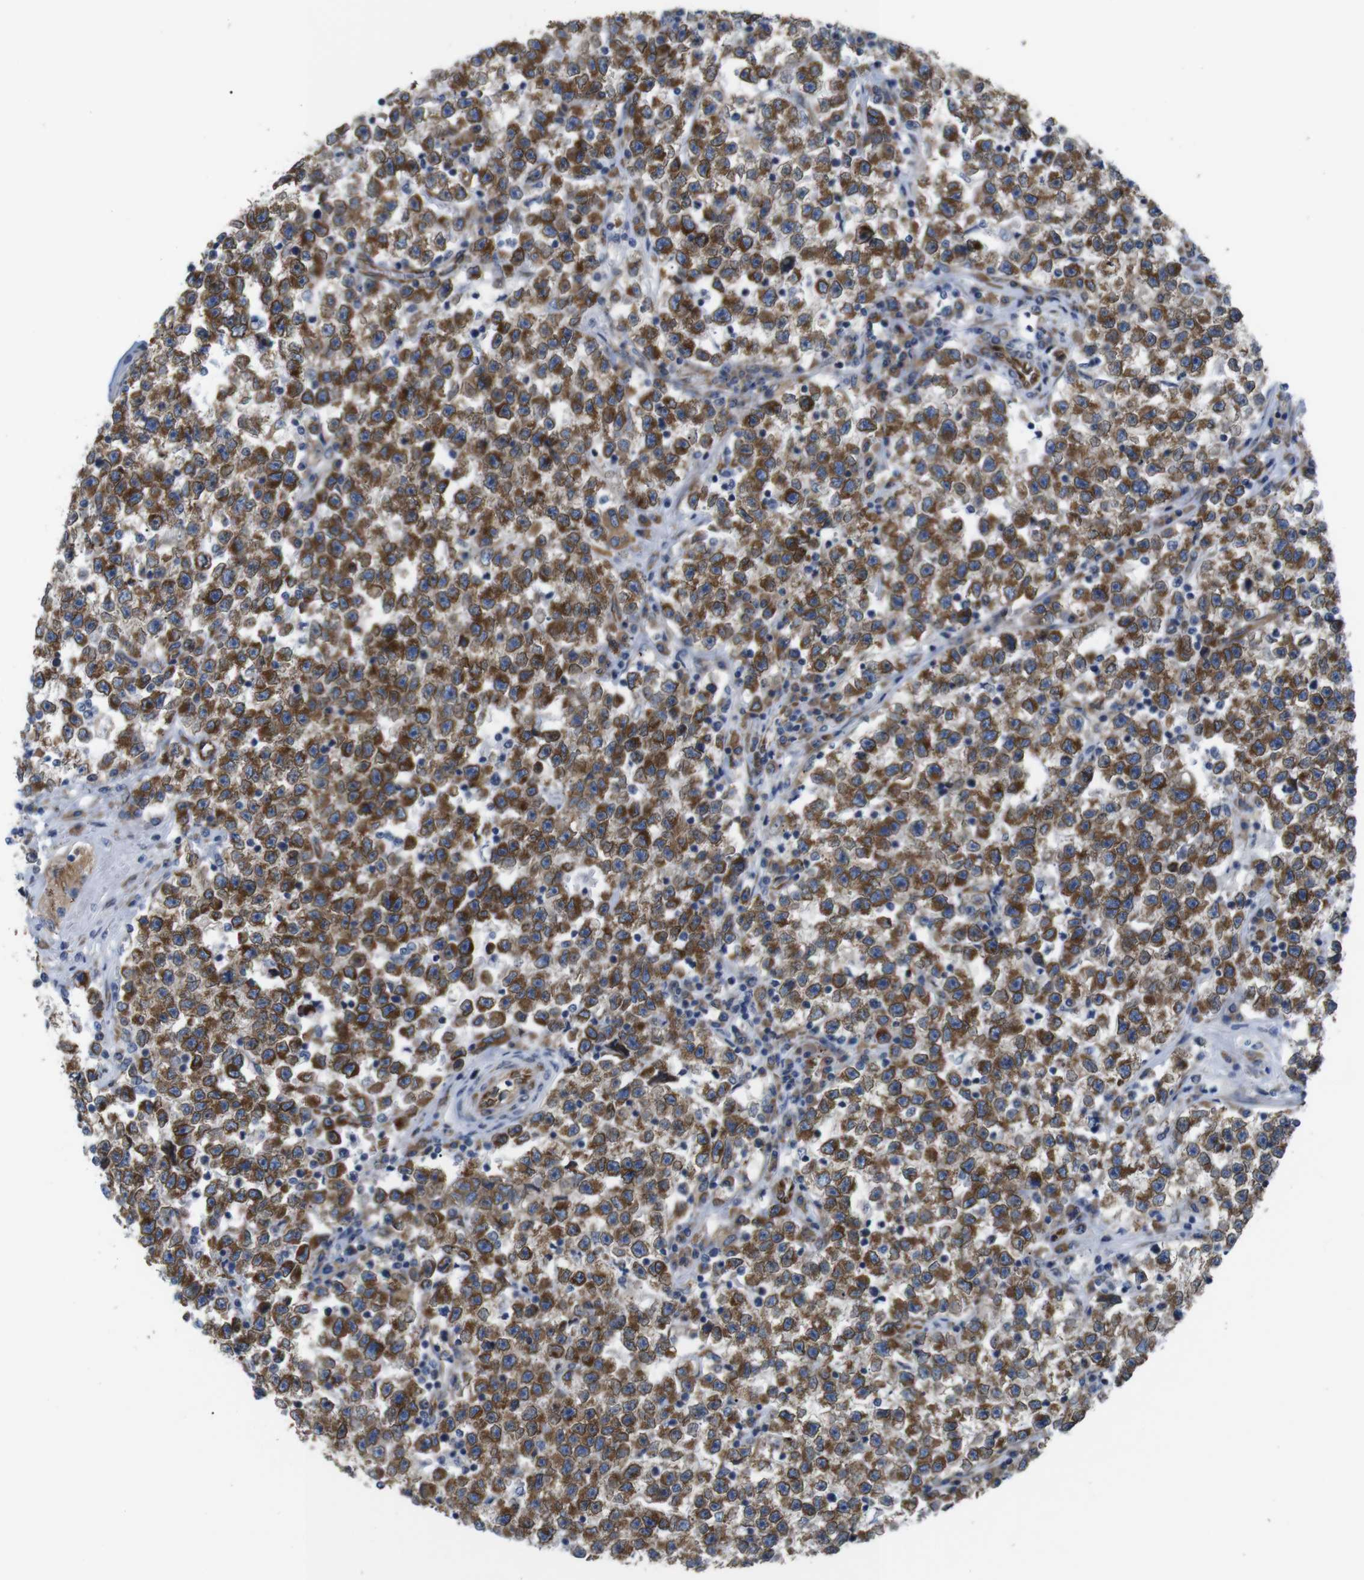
{"staining": {"intensity": "moderate", "quantity": ">75%", "location": "cytoplasmic/membranous"}, "tissue": "testis cancer", "cell_type": "Tumor cells", "image_type": "cancer", "snomed": [{"axis": "morphology", "description": "Seminoma, NOS"}, {"axis": "topography", "description": "Testis"}], "caption": "There is medium levels of moderate cytoplasmic/membranous positivity in tumor cells of seminoma (testis), as demonstrated by immunohistochemical staining (brown color).", "gene": "HACD3", "patient": {"sex": "male", "age": 22}}